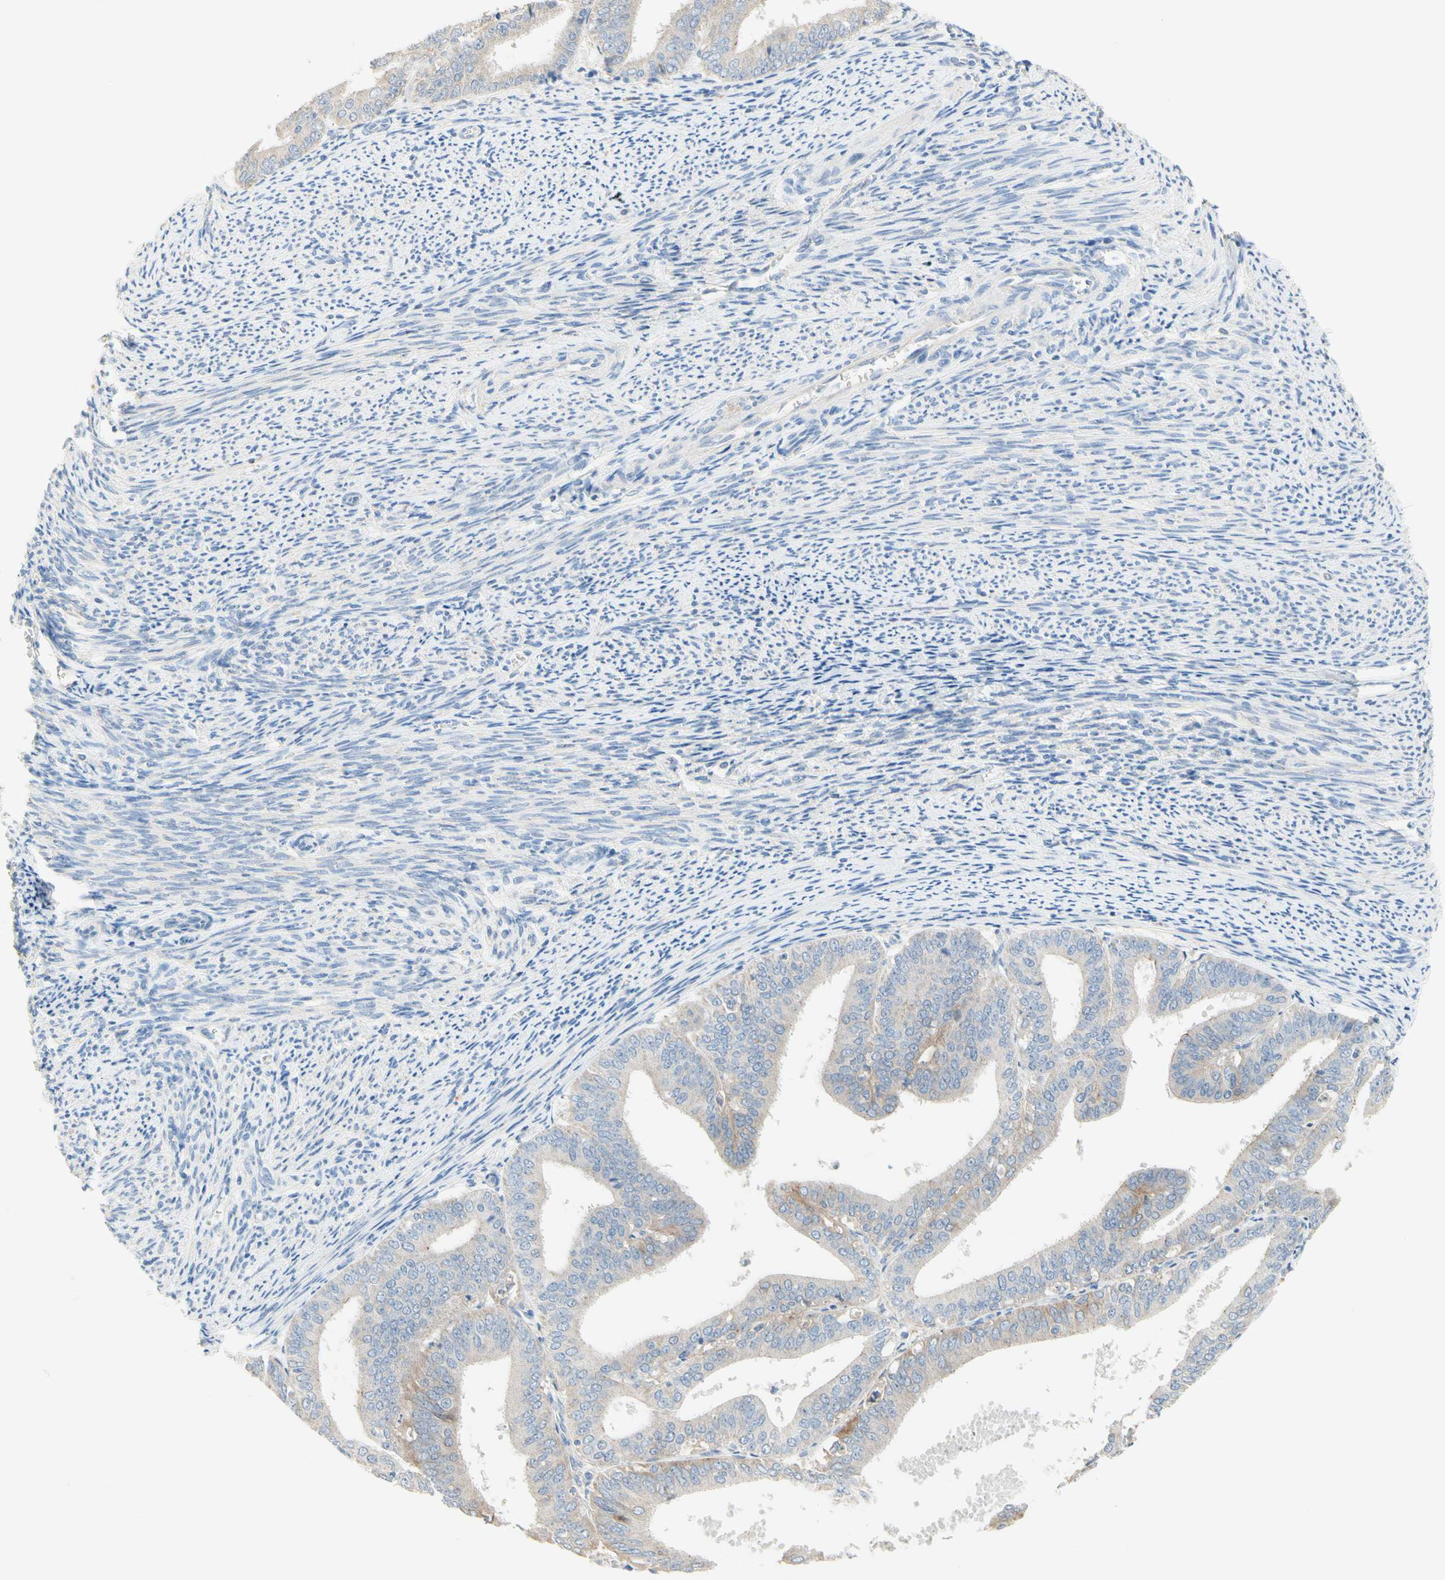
{"staining": {"intensity": "weak", "quantity": "25%-75%", "location": "cytoplasmic/membranous"}, "tissue": "endometrial cancer", "cell_type": "Tumor cells", "image_type": "cancer", "snomed": [{"axis": "morphology", "description": "Adenocarcinoma, NOS"}, {"axis": "topography", "description": "Endometrium"}], "caption": "IHC image of human endometrial cancer (adenocarcinoma) stained for a protein (brown), which exhibits low levels of weak cytoplasmic/membranous positivity in about 25%-75% of tumor cells.", "gene": "NECTIN4", "patient": {"sex": "female", "age": 63}}